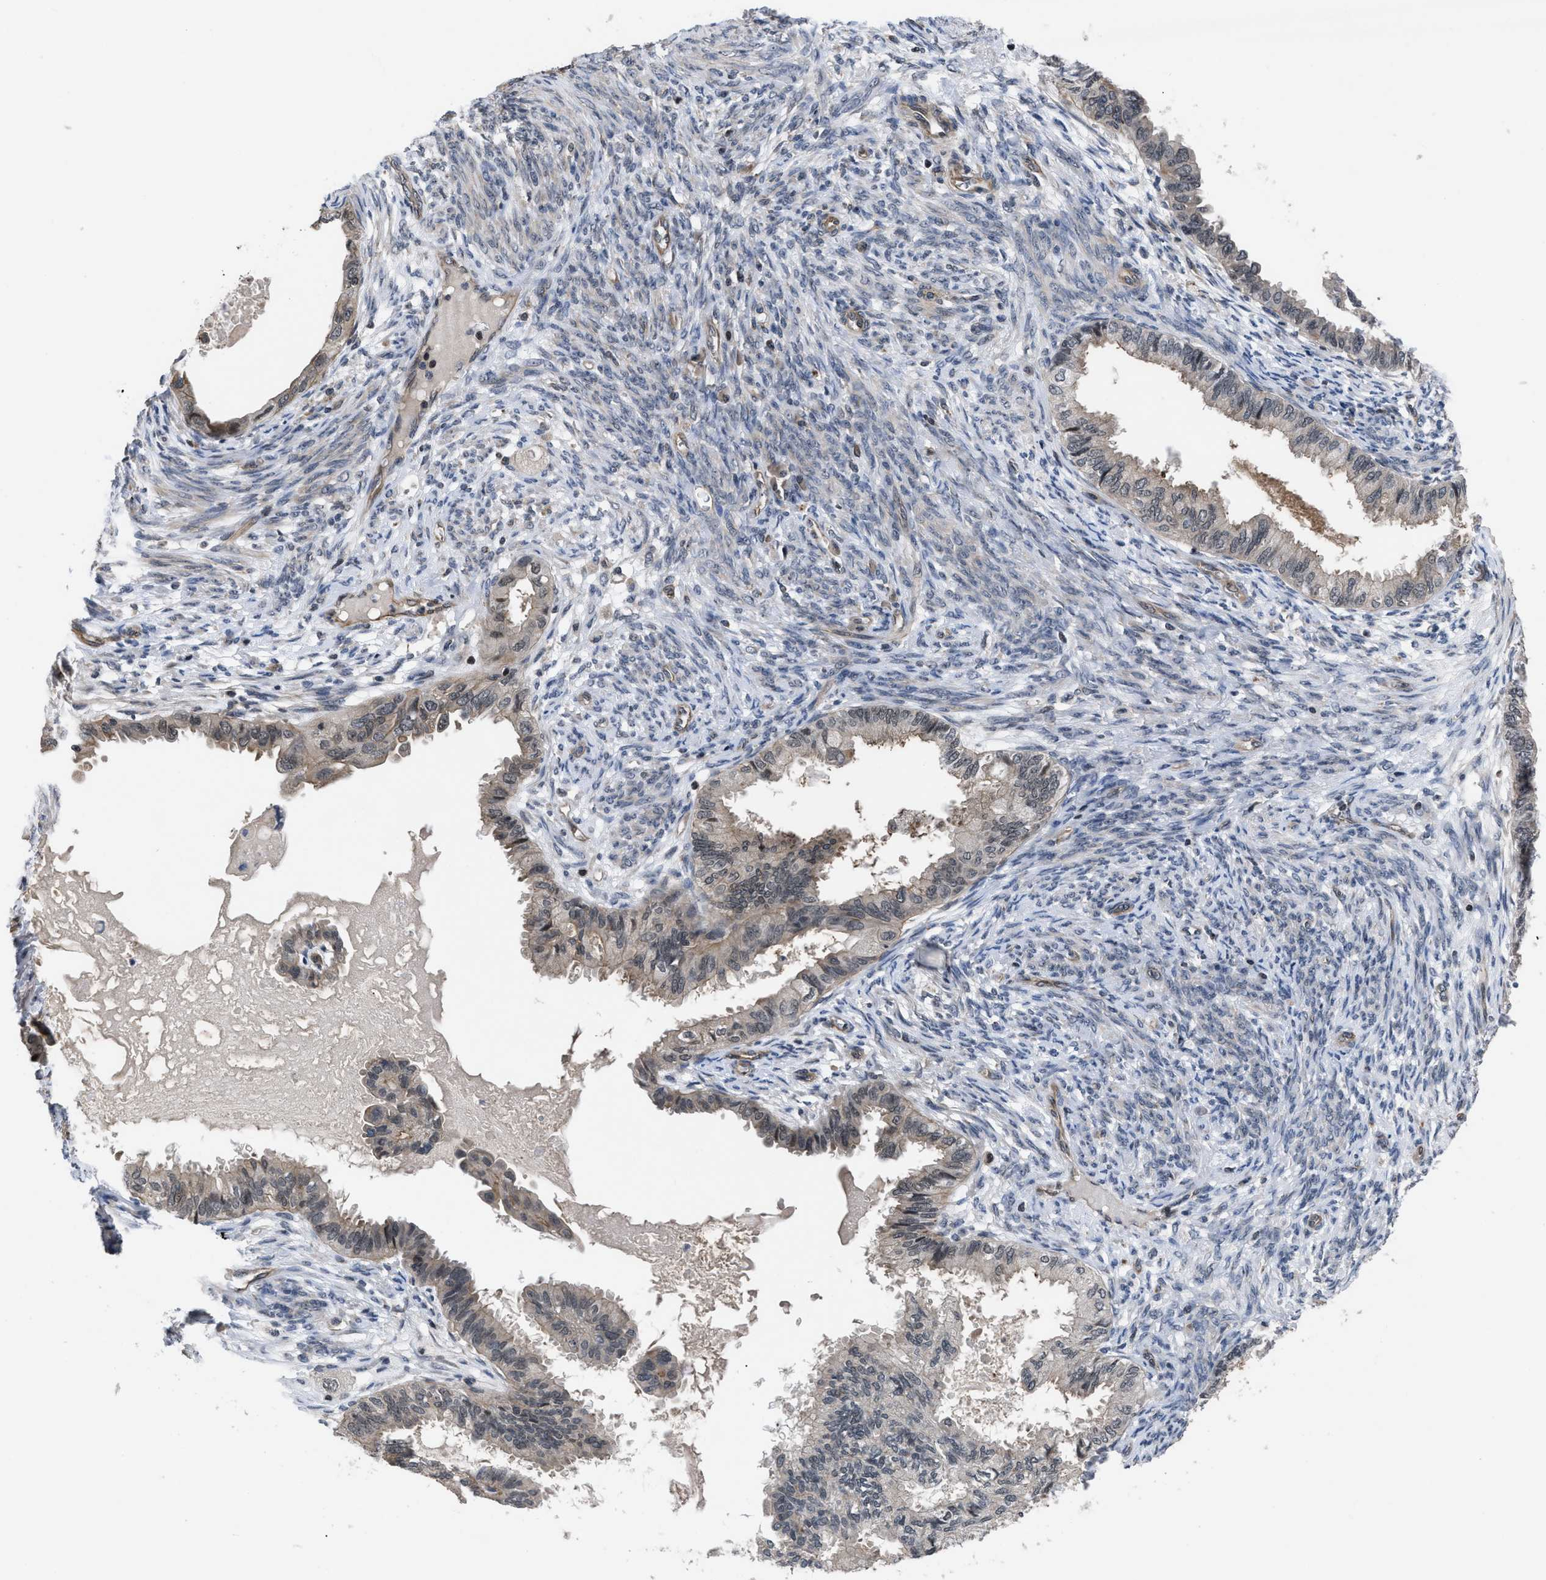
{"staining": {"intensity": "weak", "quantity": "<25%", "location": "cytoplasmic/membranous"}, "tissue": "cervical cancer", "cell_type": "Tumor cells", "image_type": "cancer", "snomed": [{"axis": "morphology", "description": "Normal tissue, NOS"}, {"axis": "morphology", "description": "Adenocarcinoma, NOS"}, {"axis": "topography", "description": "Cervix"}, {"axis": "topography", "description": "Endometrium"}], "caption": "IHC of human cervical cancer (adenocarcinoma) shows no positivity in tumor cells.", "gene": "DNAJC14", "patient": {"sex": "female", "age": 86}}